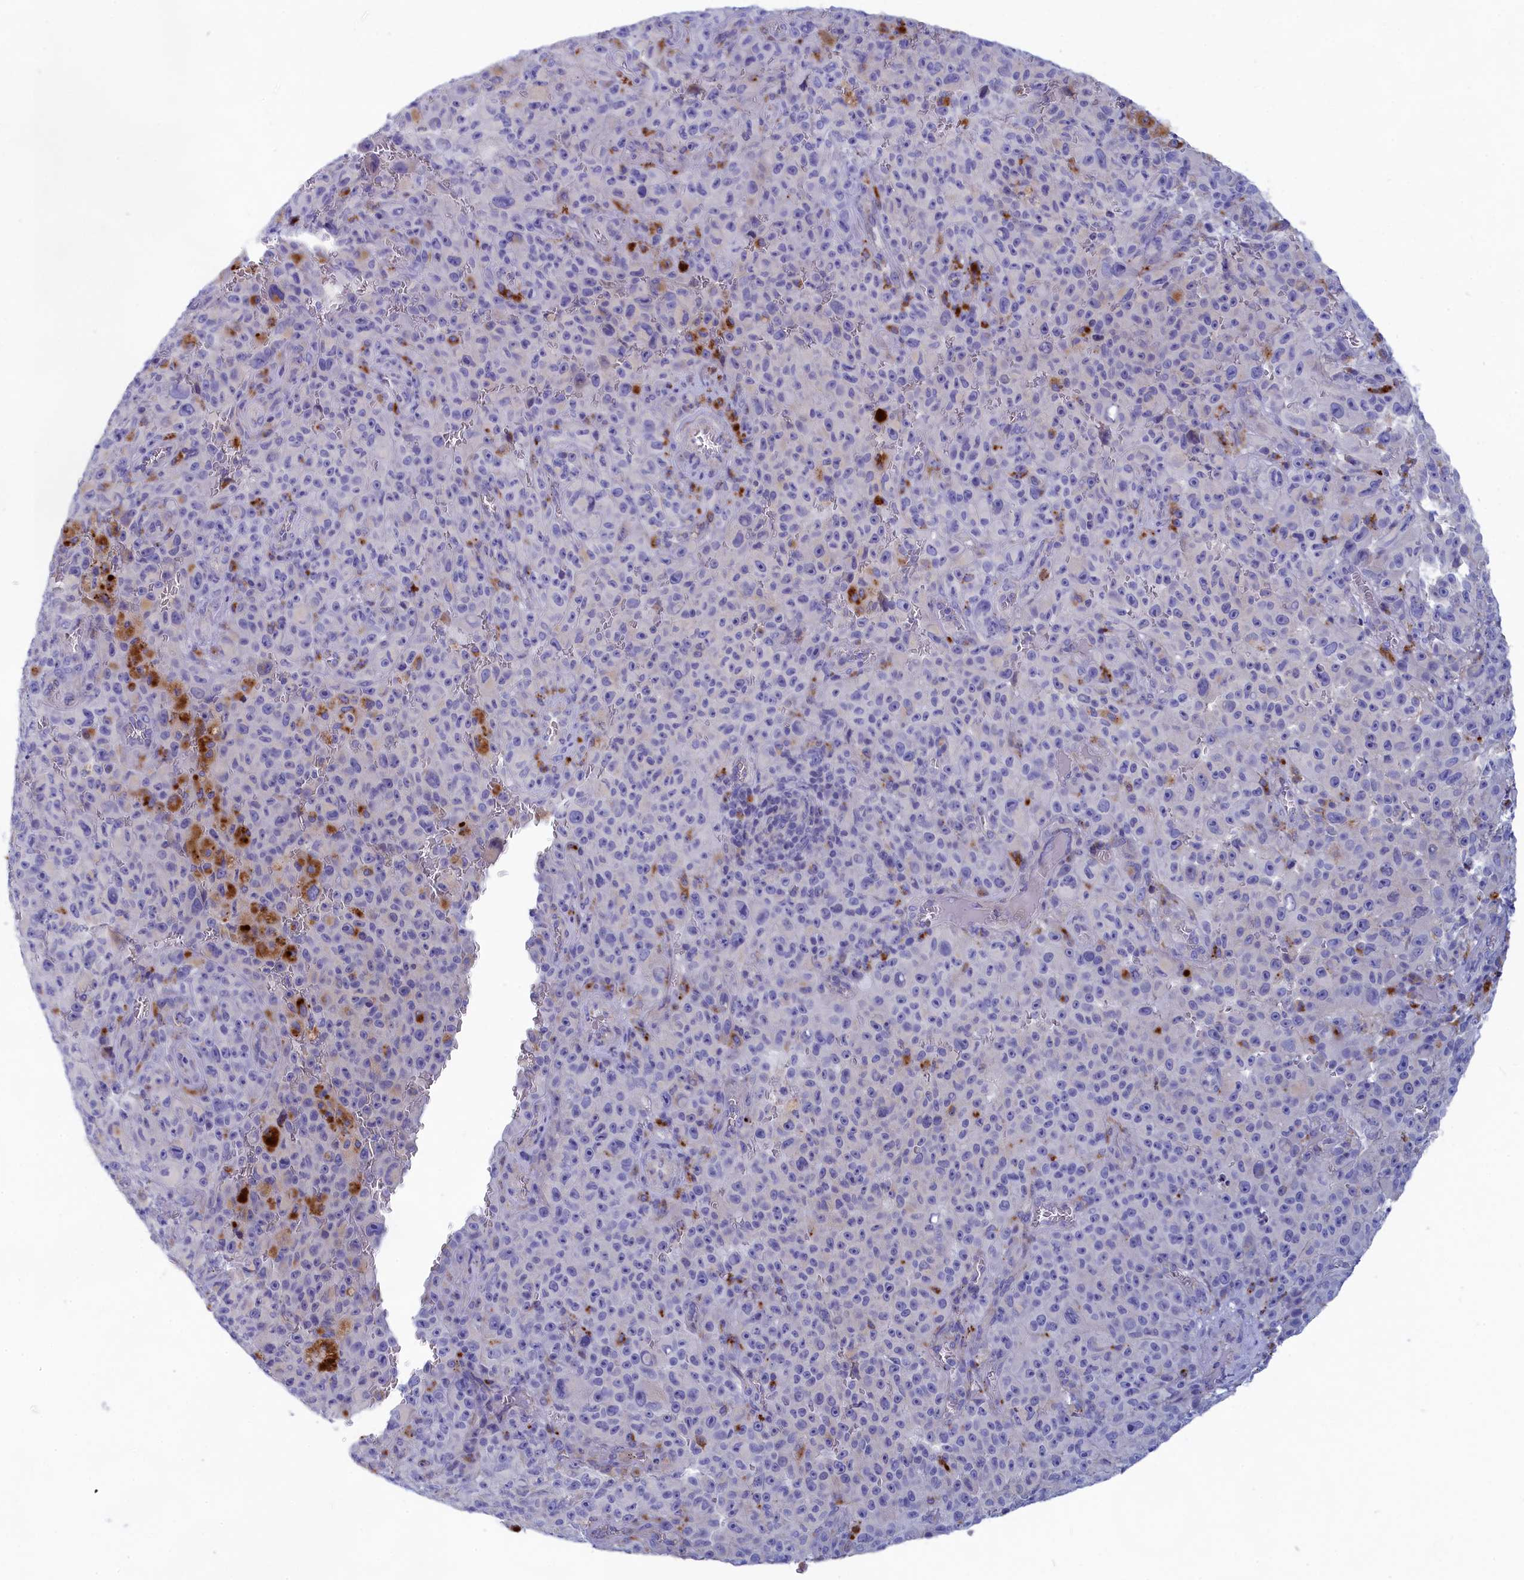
{"staining": {"intensity": "negative", "quantity": "none", "location": "none"}, "tissue": "melanoma", "cell_type": "Tumor cells", "image_type": "cancer", "snomed": [{"axis": "morphology", "description": "Malignant melanoma, NOS"}, {"axis": "topography", "description": "Skin"}], "caption": "High magnification brightfield microscopy of malignant melanoma stained with DAB (brown) and counterstained with hematoxylin (blue): tumor cells show no significant positivity. (DAB (3,3'-diaminobenzidine) immunohistochemistry visualized using brightfield microscopy, high magnification).", "gene": "WDR6", "patient": {"sex": "female", "age": 82}}